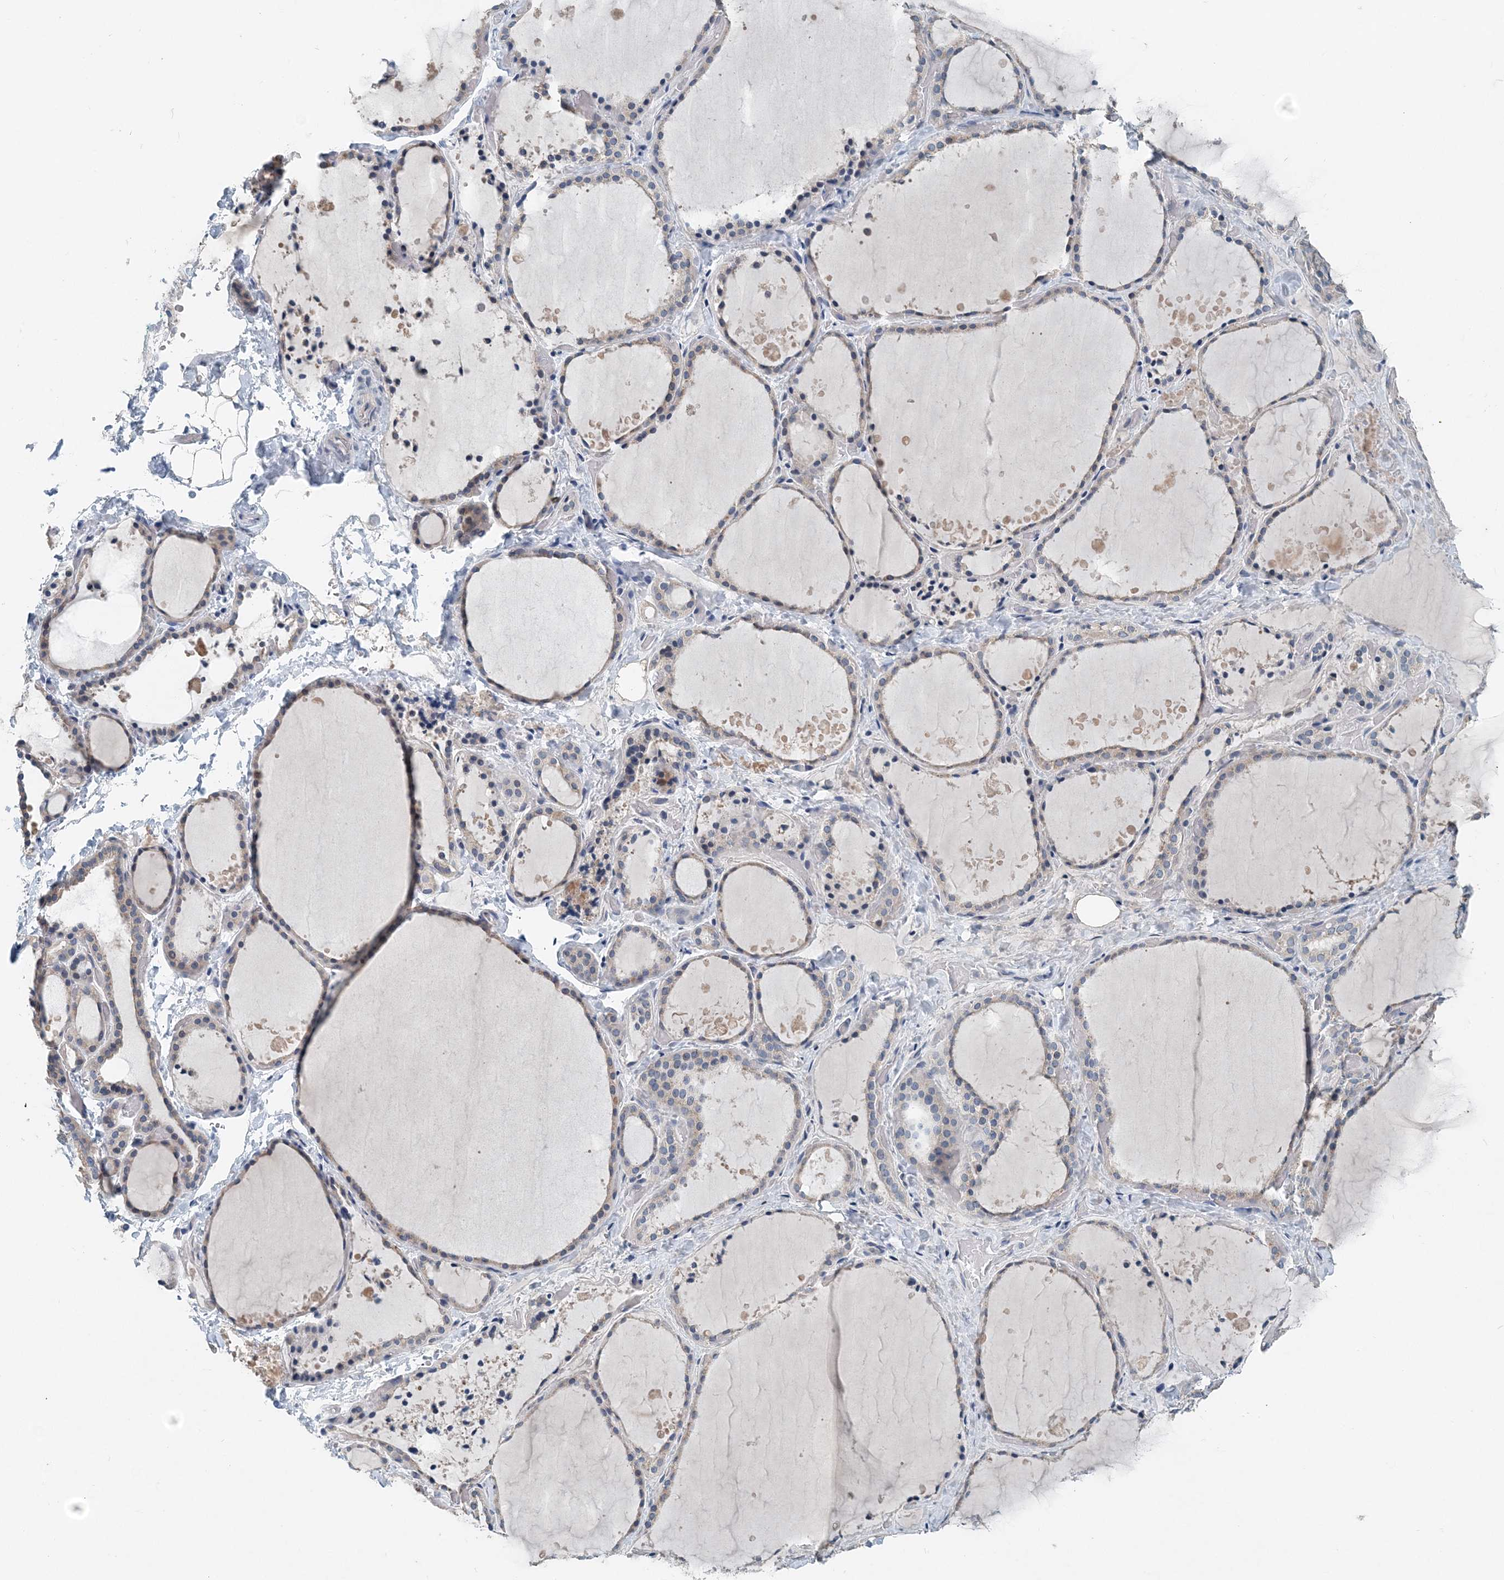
{"staining": {"intensity": "weak", "quantity": "25%-75%", "location": "cytoplasmic/membranous"}, "tissue": "thyroid gland", "cell_type": "Glandular cells", "image_type": "normal", "snomed": [{"axis": "morphology", "description": "Normal tissue, NOS"}, {"axis": "topography", "description": "Thyroid gland"}], "caption": "Immunohistochemical staining of unremarkable human thyroid gland exhibits low levels of weak cytoplasmic/membranous expression in about 25%-75% of glandular cells. Nuclei are stained in blue.", "gene": "EEF1A2", "patient": {"sex": "female", "age": 44}}